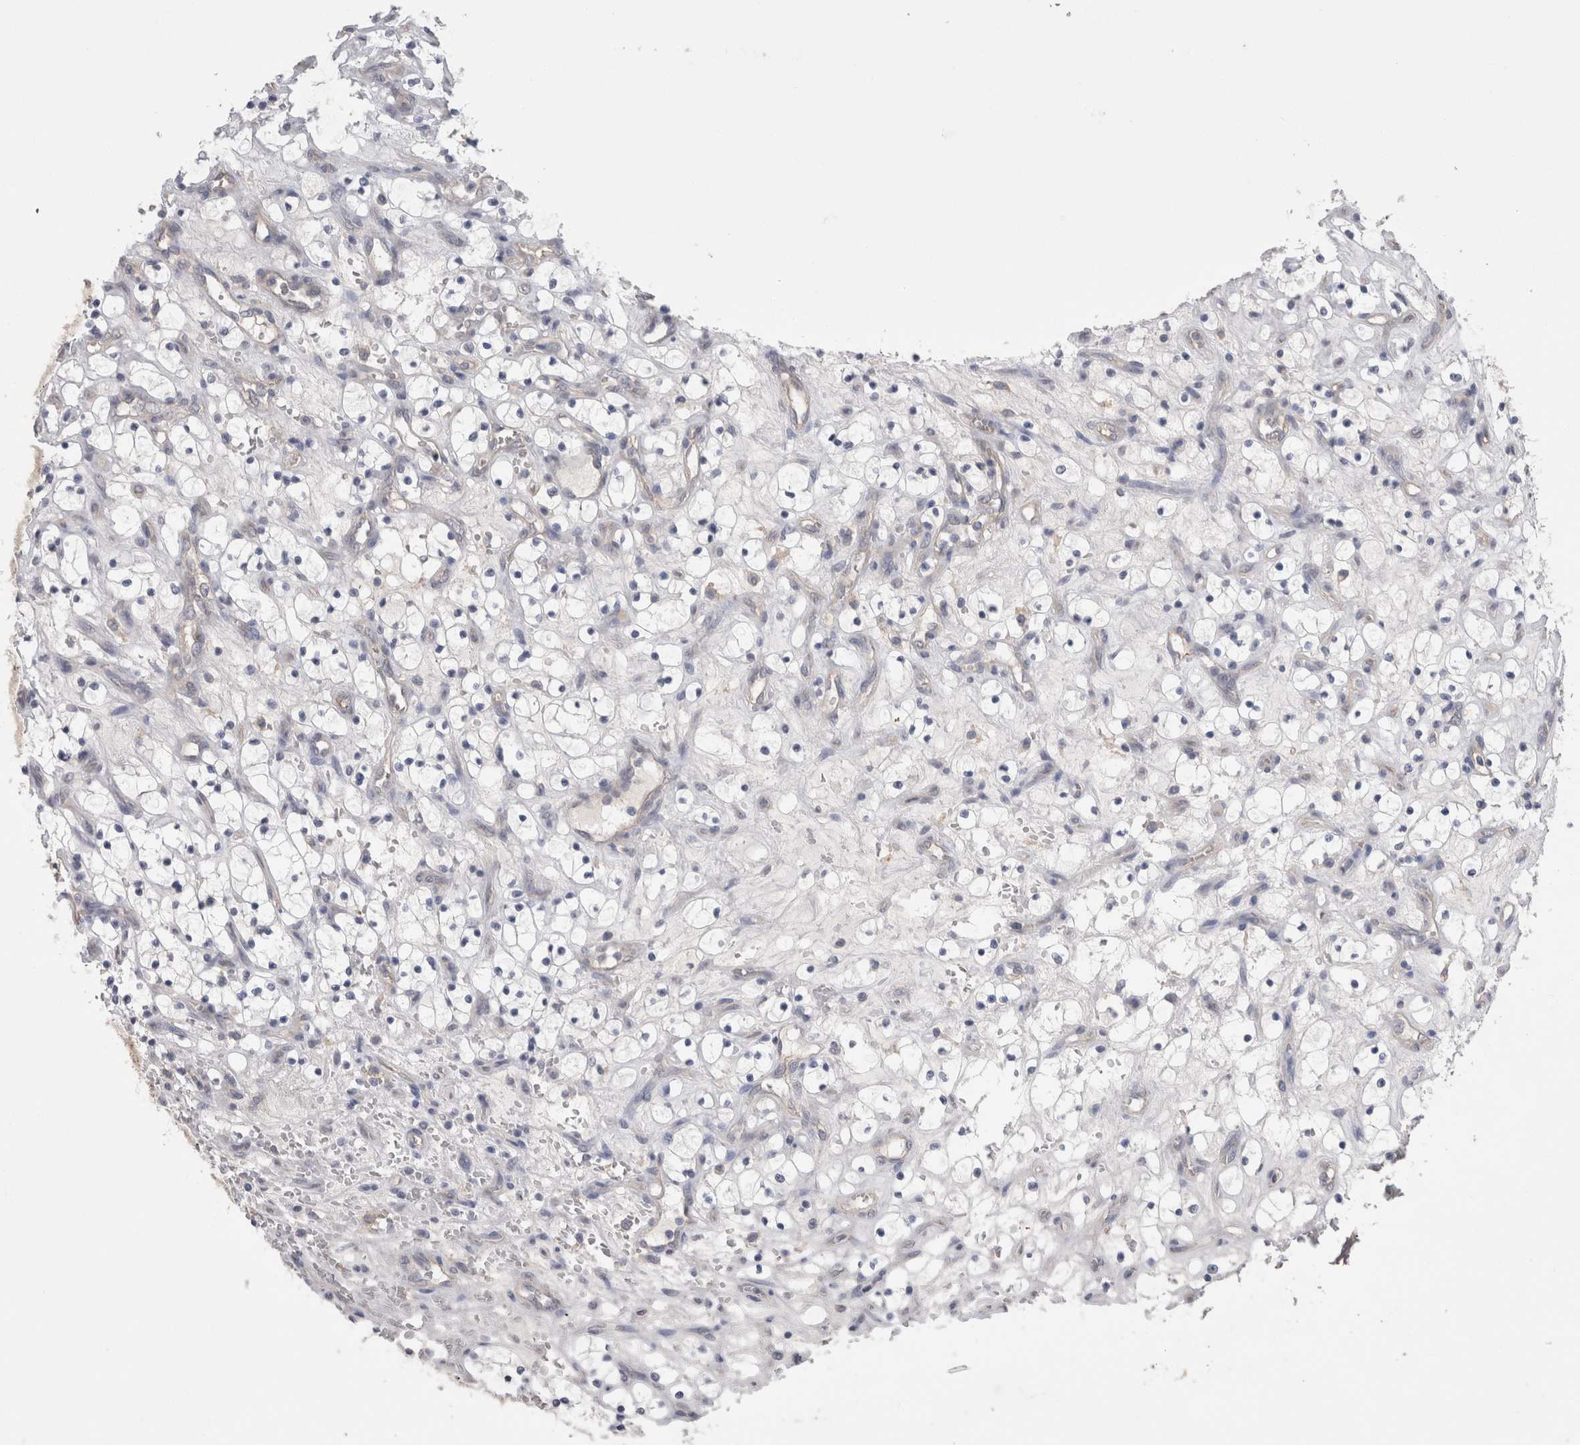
{"staining": {"intensity": "negative", "quantity": "none", "location": "none"}, "tissue": "renal cancer", "cell_type": "Tumor cells", "image_type": "cancer", "snomed": [{"axis": "morphology", "description": "Adenocarcinoma, NOS"}, {"axis": "topography", "description": "Kidney"}], "caption": "High magnification brightfield microscopy of adenocarcinoma (renal) stained with DAB (3,3'-diaminobenzidine) (brown) and counterstained with hematoxylin (blue): tumor cells show no significant positivity.", "gene": "NECTIN2", "patient": {"sex": "female", "age": 69}}